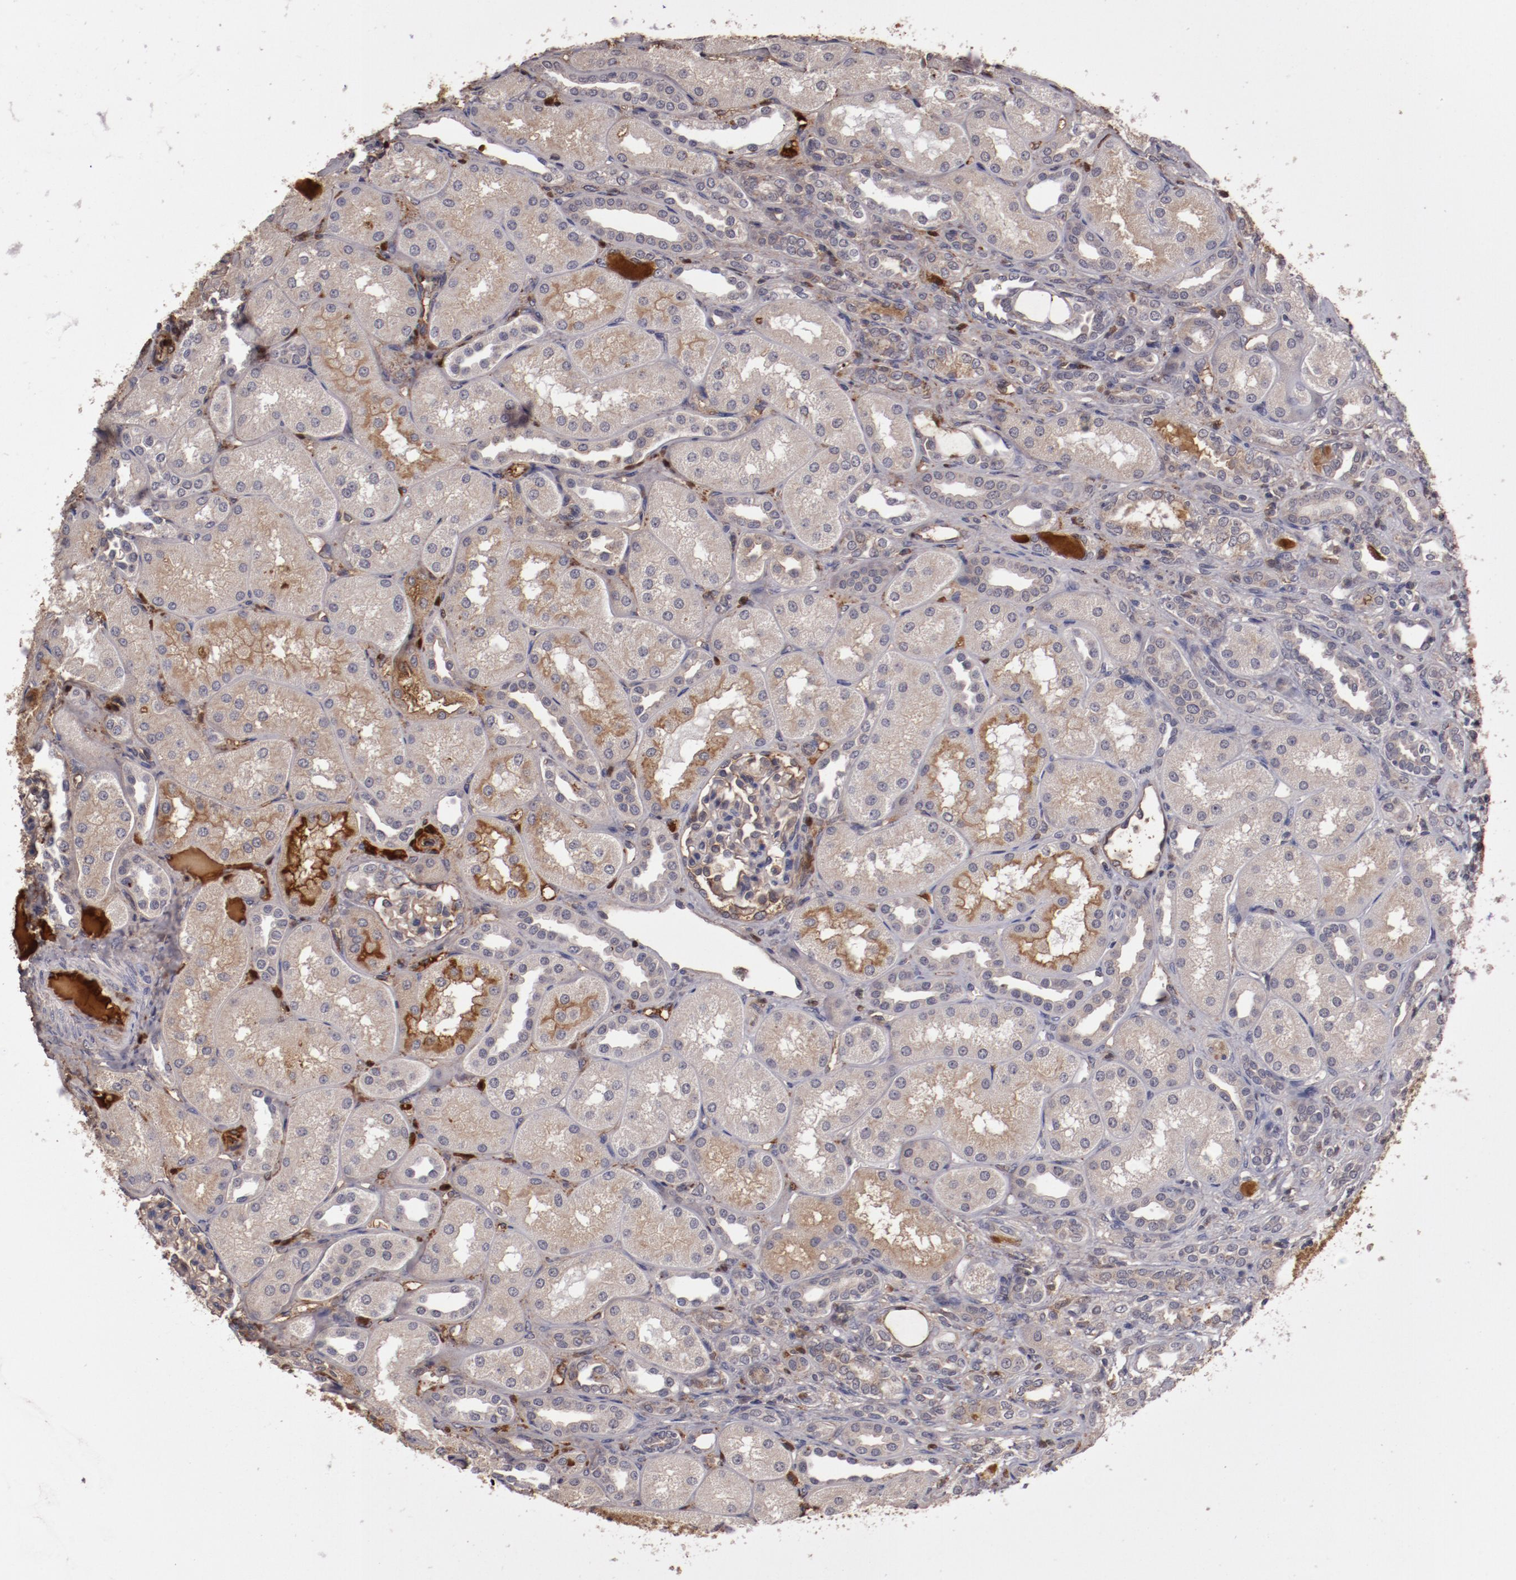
{"staining": {"intensity": "moderate", "quantity": "<25%", "location": "cytoplasmic/membranous"}, "tissue": "kidney", "cell_type": "Cells in glomeruli", "image_type": "normal", "snomed": [{"axis": "morphology", "description": "Normal tissue, NOS"}, {"axis": "topography", "description": "Kidney"}], "caption": "The photomicrograph shows staining of benign kidney, revealing moderate cytoplasmic/membranous protein expression (brown color) within cells in glomeruli.", "gene": "CP", "patient": {"sex": "male", "age": 7}}